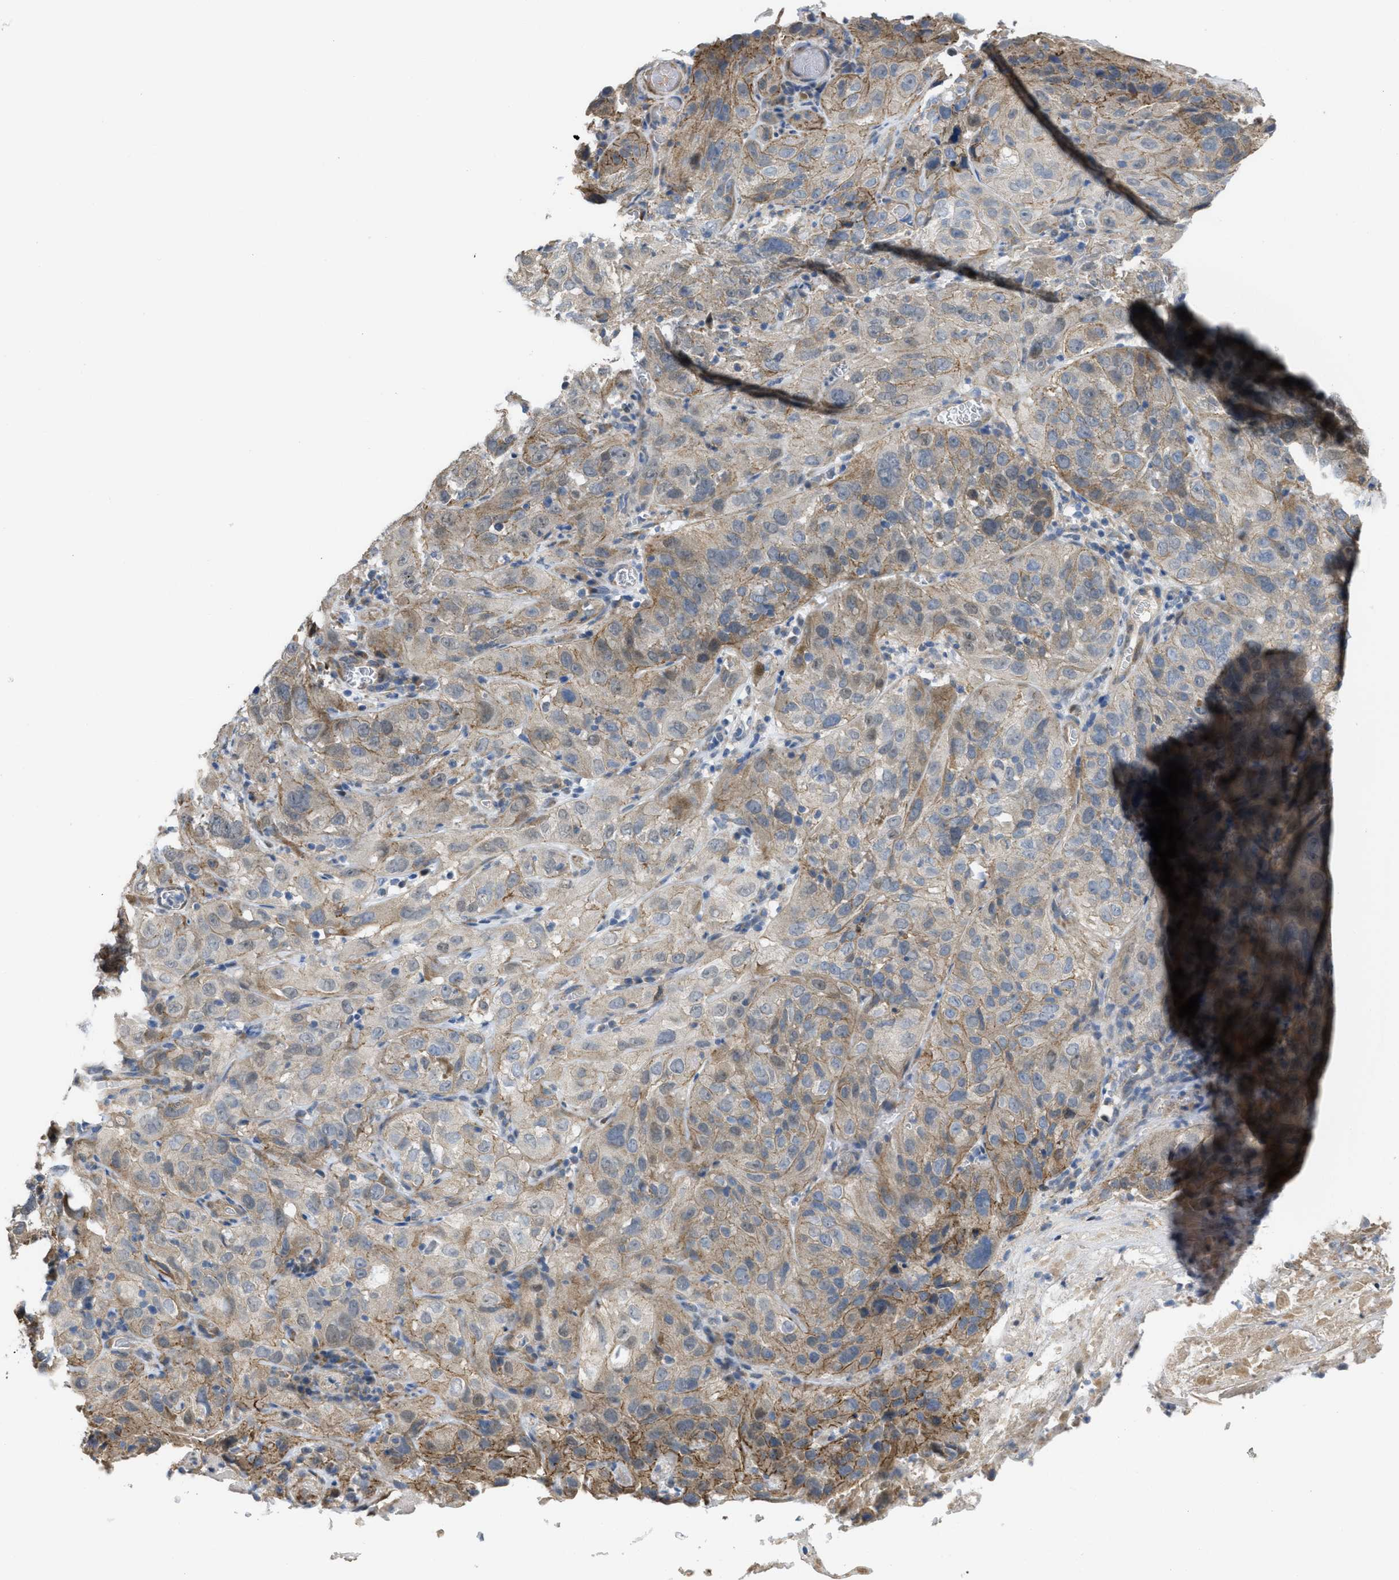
{"staining": {"intensity": "weak", "quantity": ">75%", "location": "cytoplasmic/membranous,nuclear"}, "tissue": "cervical cancer", "cell_type": "Tumor cells", "image_type": "cancer", "snomed": [{"axis": "morphology", "description": "Squamous cell carcinoma, NOS"}, {"axis": "topography", "description": "Cervix"}], "caption": "IHC image of human cervical squamous cell carcinoma stained for a protein (brown), which exhibits low levels of weak cytoplasmic/membranous and nuclear positivity in about >75% of tumor cells.", "gene": "CDPF1", "patient": {"sex": "female", "age": 32}}